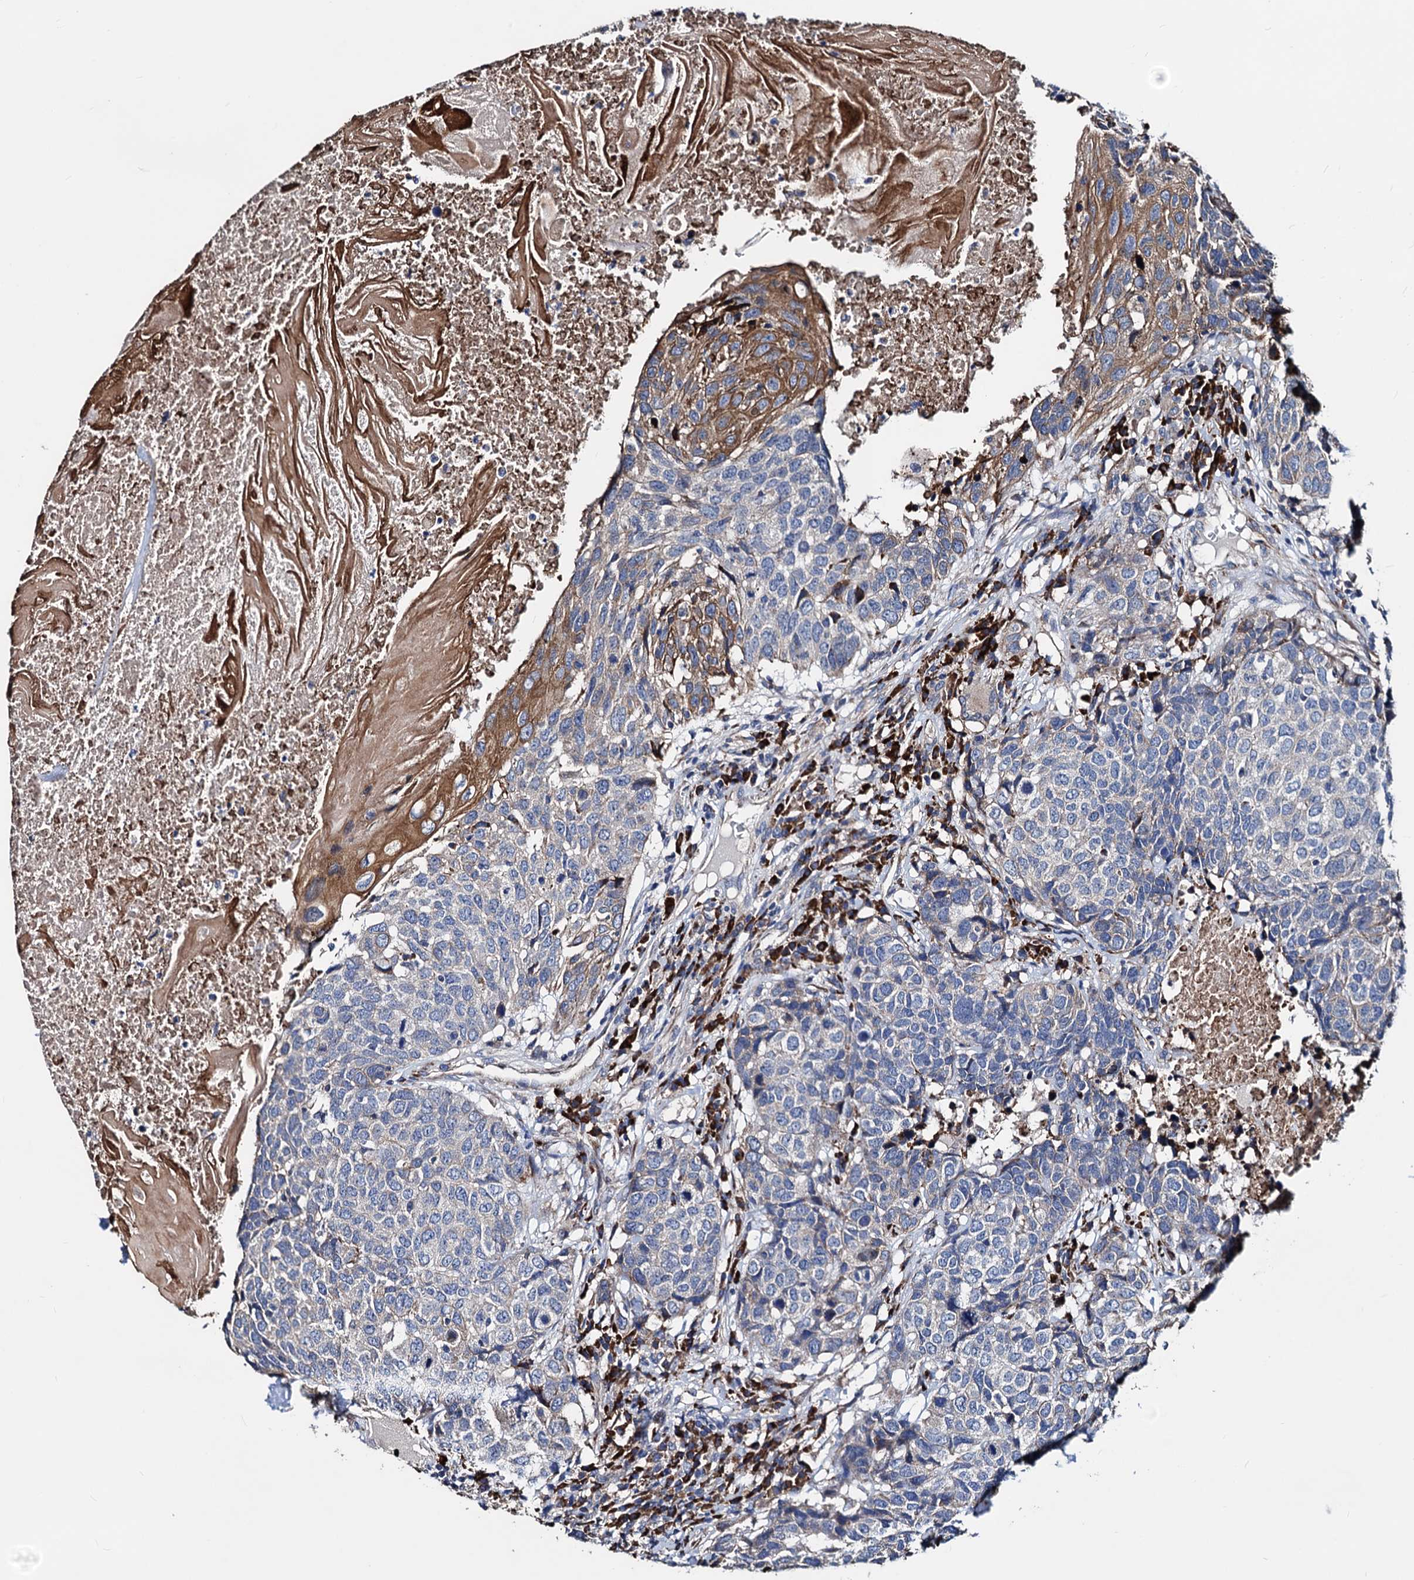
{"staining": {"intensity": "moderate", "quantity": "<25%", "location": "cytoplasmic/membranous"}, "tissue": "head and neck cancer", "cell_type": "Tumor cells", "image_type": "cancer", "snomed": [{"axis": "morphology", "description": "Squamous cell carcinoma, NOS"}, {"axis": "topography", "description": "Head-Neck"}], "caption": "Protein analysis of squamous cell carcinoma (head and neck) tissue exhibits moderate cytoplasmic/membranous staining in about <25% of tumor cells.", "gene": "AKAP11", "patient": {"sex": "male", "age": 66}}